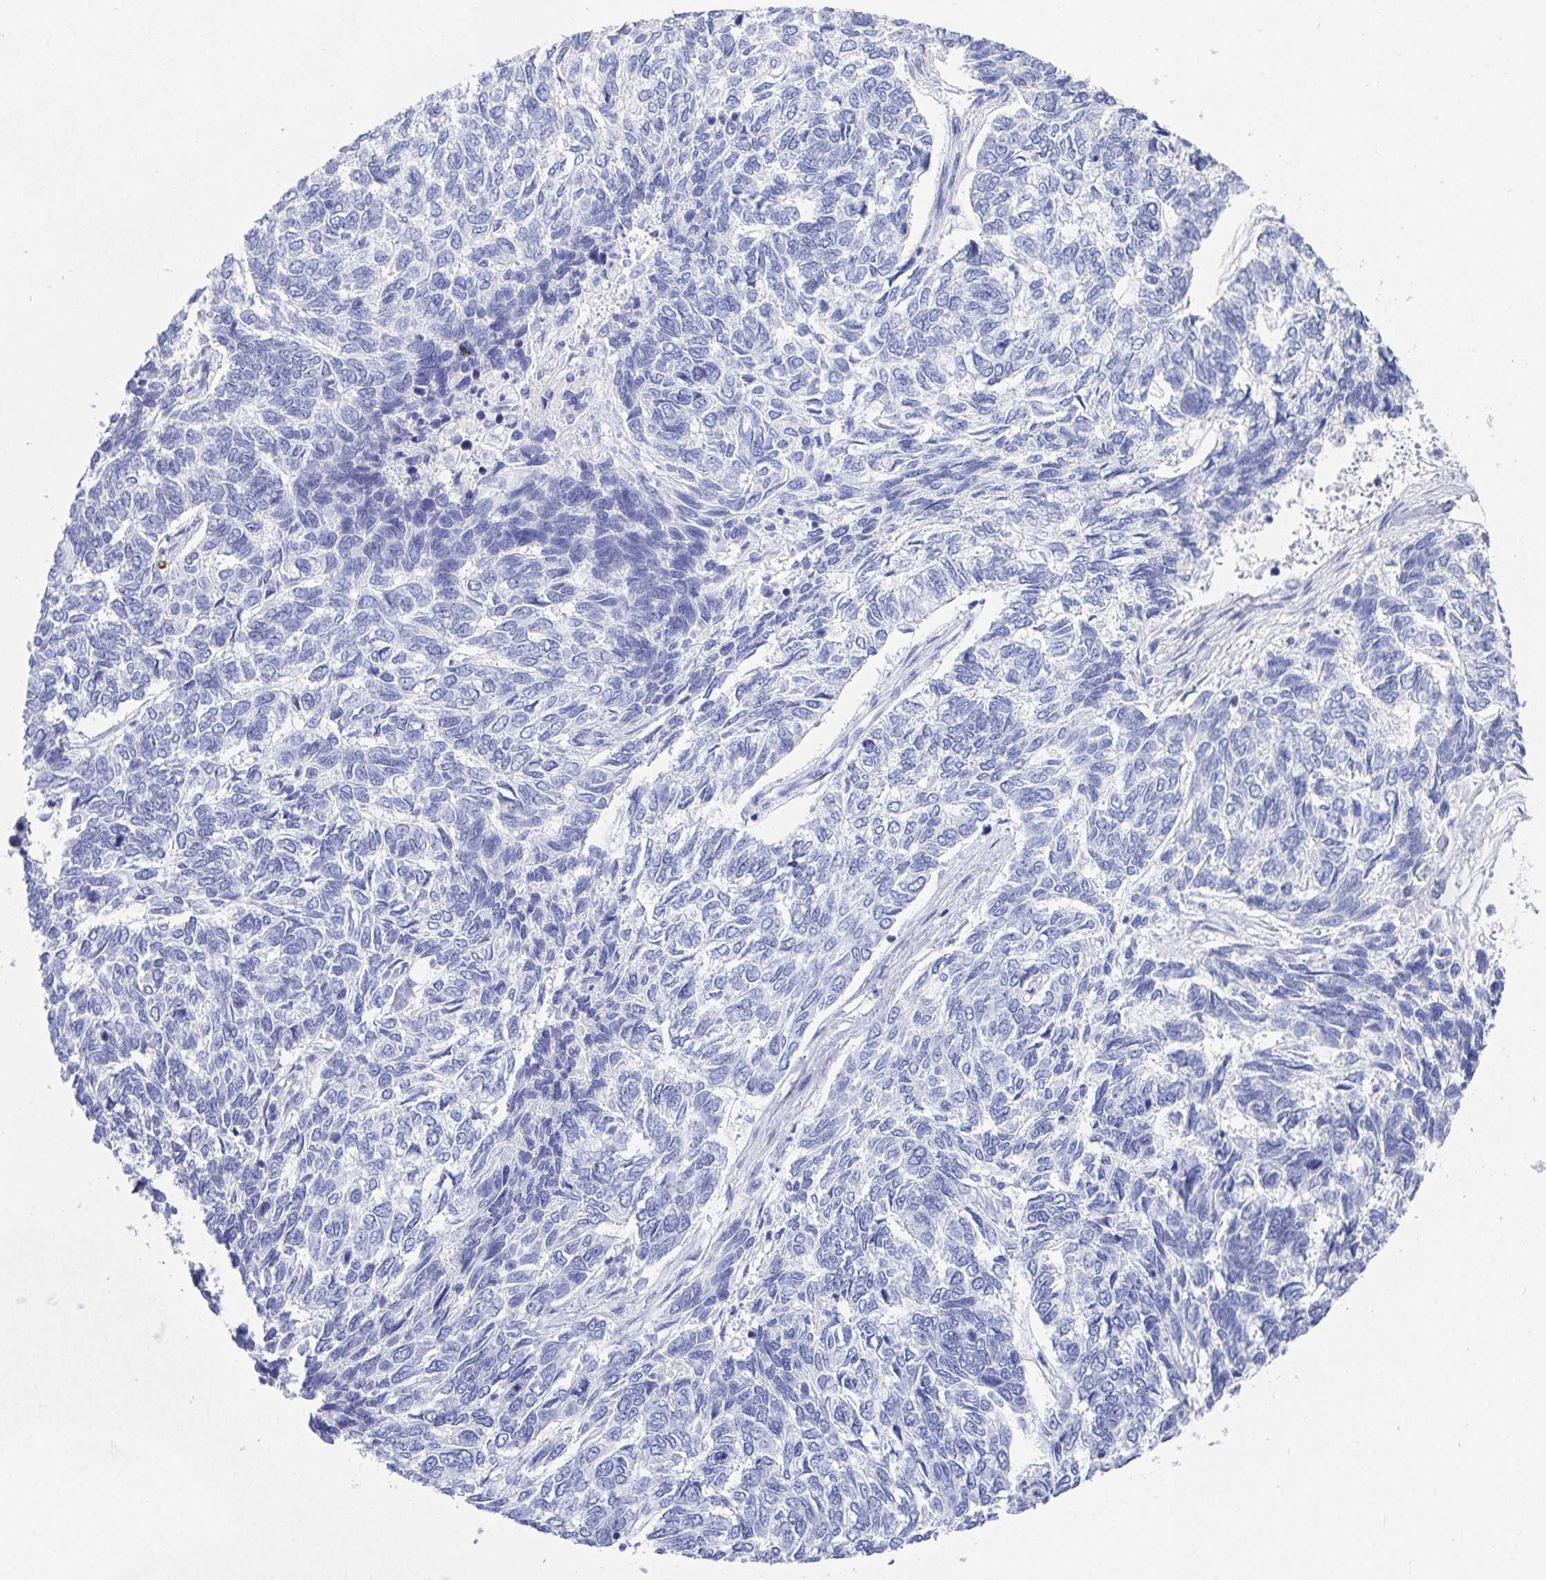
{"staining": {"intensity": "negative", "quantity": "none", "location": "none"}, "tissue": "skin cancer", "cell_type": "Tumor cells", "image_type": "cancer", "snomed": [{"axis": "morphology", "description": "Basal cell carcinoma"}, {"axis": "topography", "description": "Skin"}], "caption": "This is an immunohistochemistry (IHC) image of basal cell carcinoma (skin). There is no expression in tumor cells.", "gene": "GRIA1", "patient": {"sex": "female", "age": 65}}